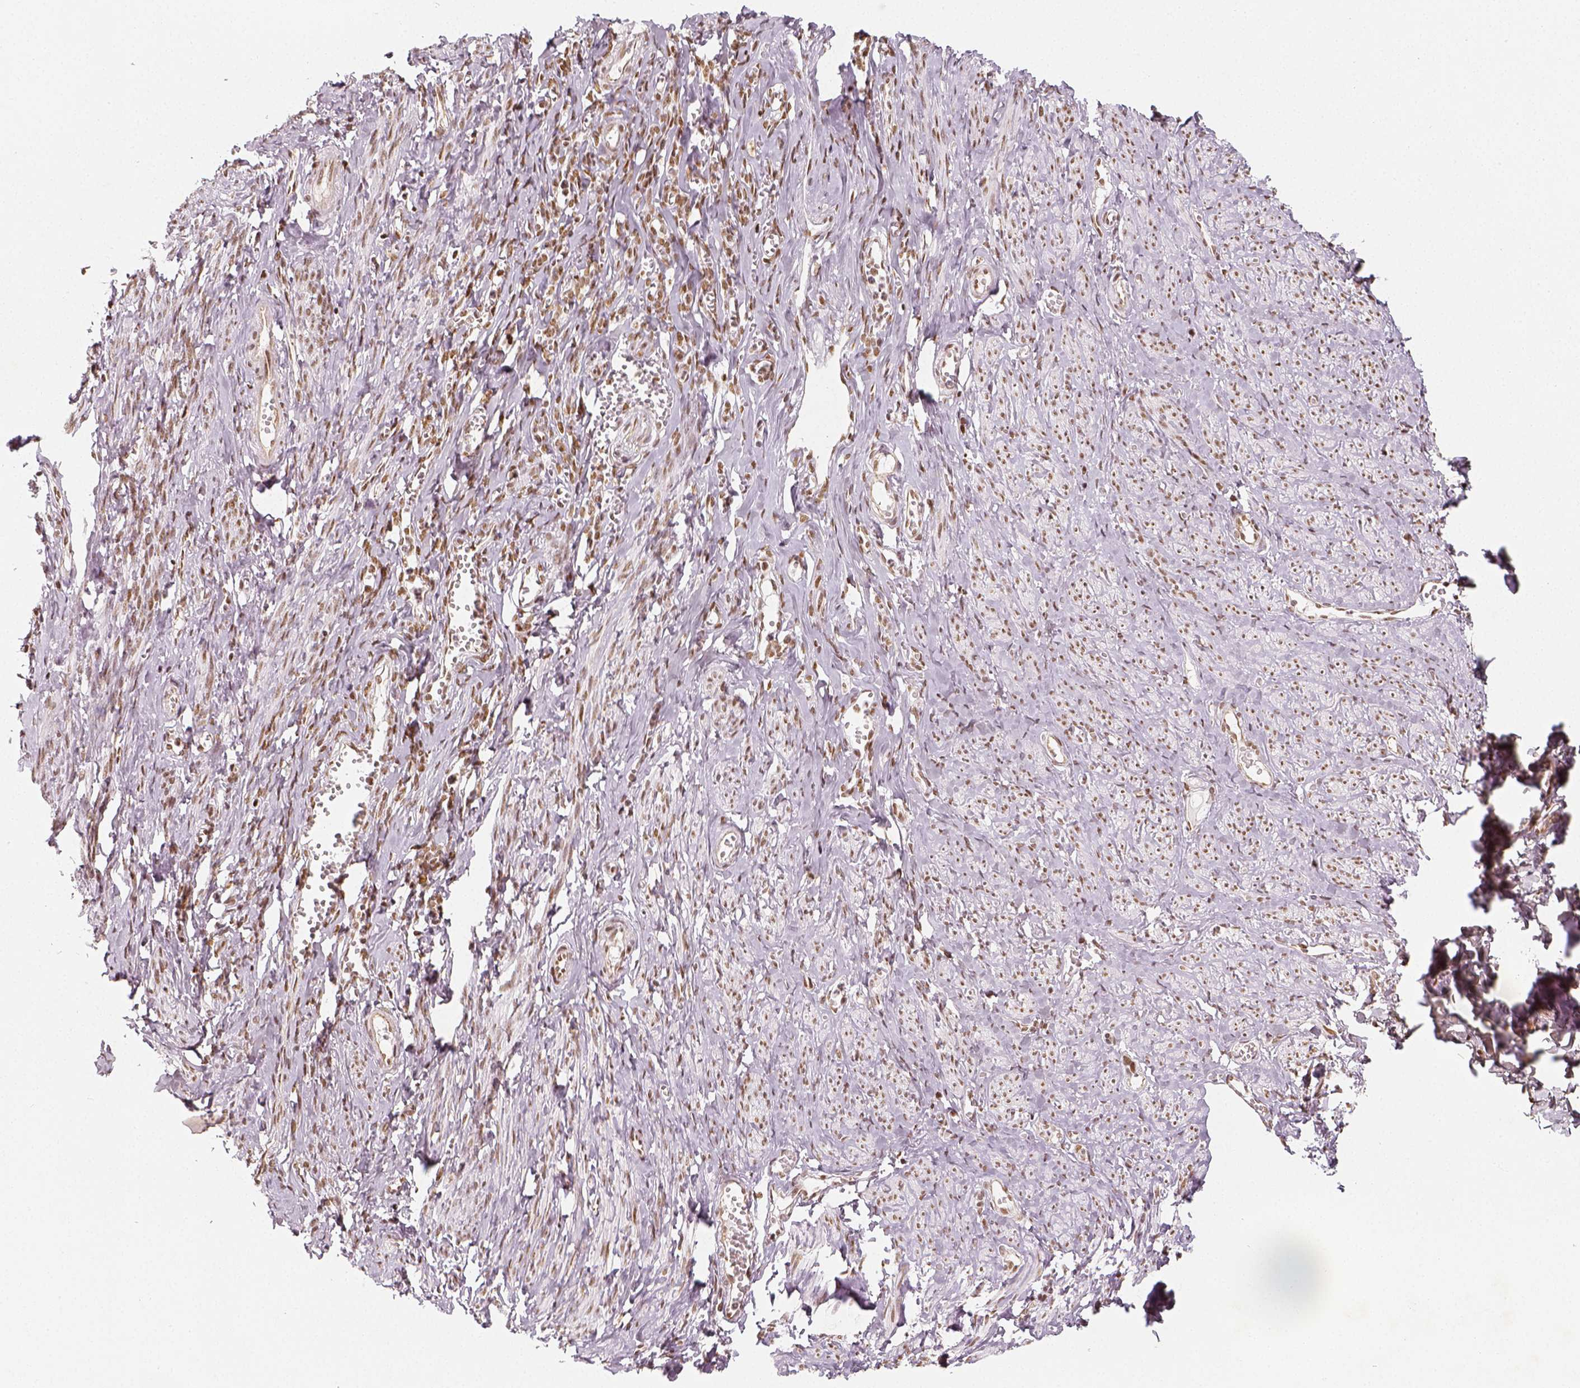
{"staining": {"intensity": "moderate", "quantity": ">75%", "location": "nuclear"}, "tissue": "smooth muscle", "cell_type": "Smooth muscle cells", "image_type": "normal", "snomed": [{"axis": "morphology", "description": "Normal tissue, NOS"}, {"axis": "topography", "description": "Smooth muscle"}], "caption": "Smooth muscle cells display medium levels of moderate nuclear staining in about >75% of cells in normal human smooth muscle.", "gene": "KDM5B", "patient": {"sex": "female", "age": 65}}